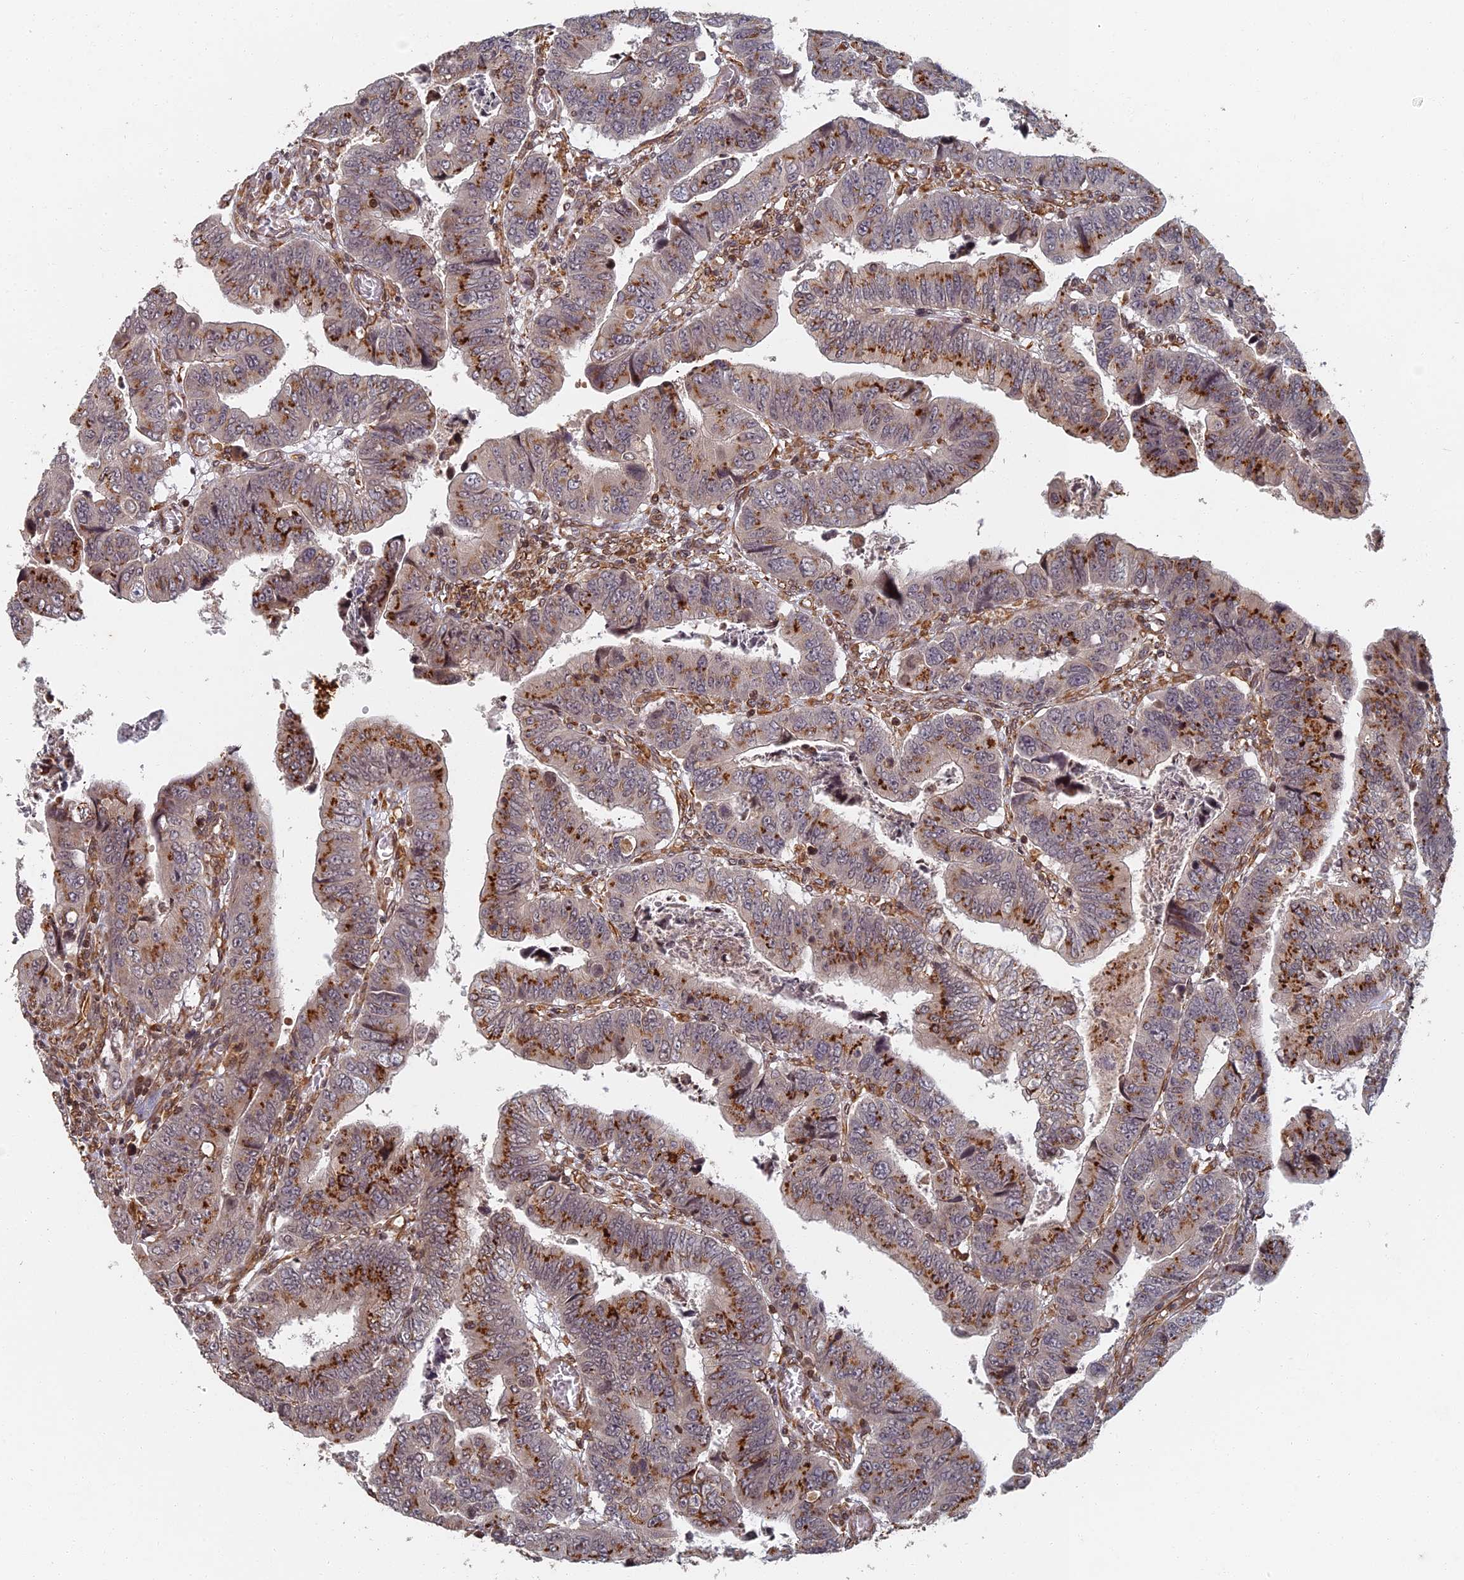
{"staining": {"intensity": "moderate", "quantity": ">75%", "location": "cytoplasmic/membranous"}, "tissue": "colorectal cancer", "cell_type": "Tumor cells", "image_type": "cancer", "snomed": [{"axis": "morphology", "description": "Normal tissue, NOS"}, {"axis": "morphology", "description": "Adenocarcinoma, NOS"}, {"axis": "topography", "description": "Rectum"}], "caption": "Protein staining of colorectal cancer (adenocarcinoma) tissue displays moderate cytoplasmic/membranous staining in about >75% of tumor cells. The protein of interest is stained brown, and the nuclei are stained in blue (DAB IHC with brightfield microscopy, high magnification).", "gene": "ABCB10", "patient": {"sex": "female", "age": 65}}